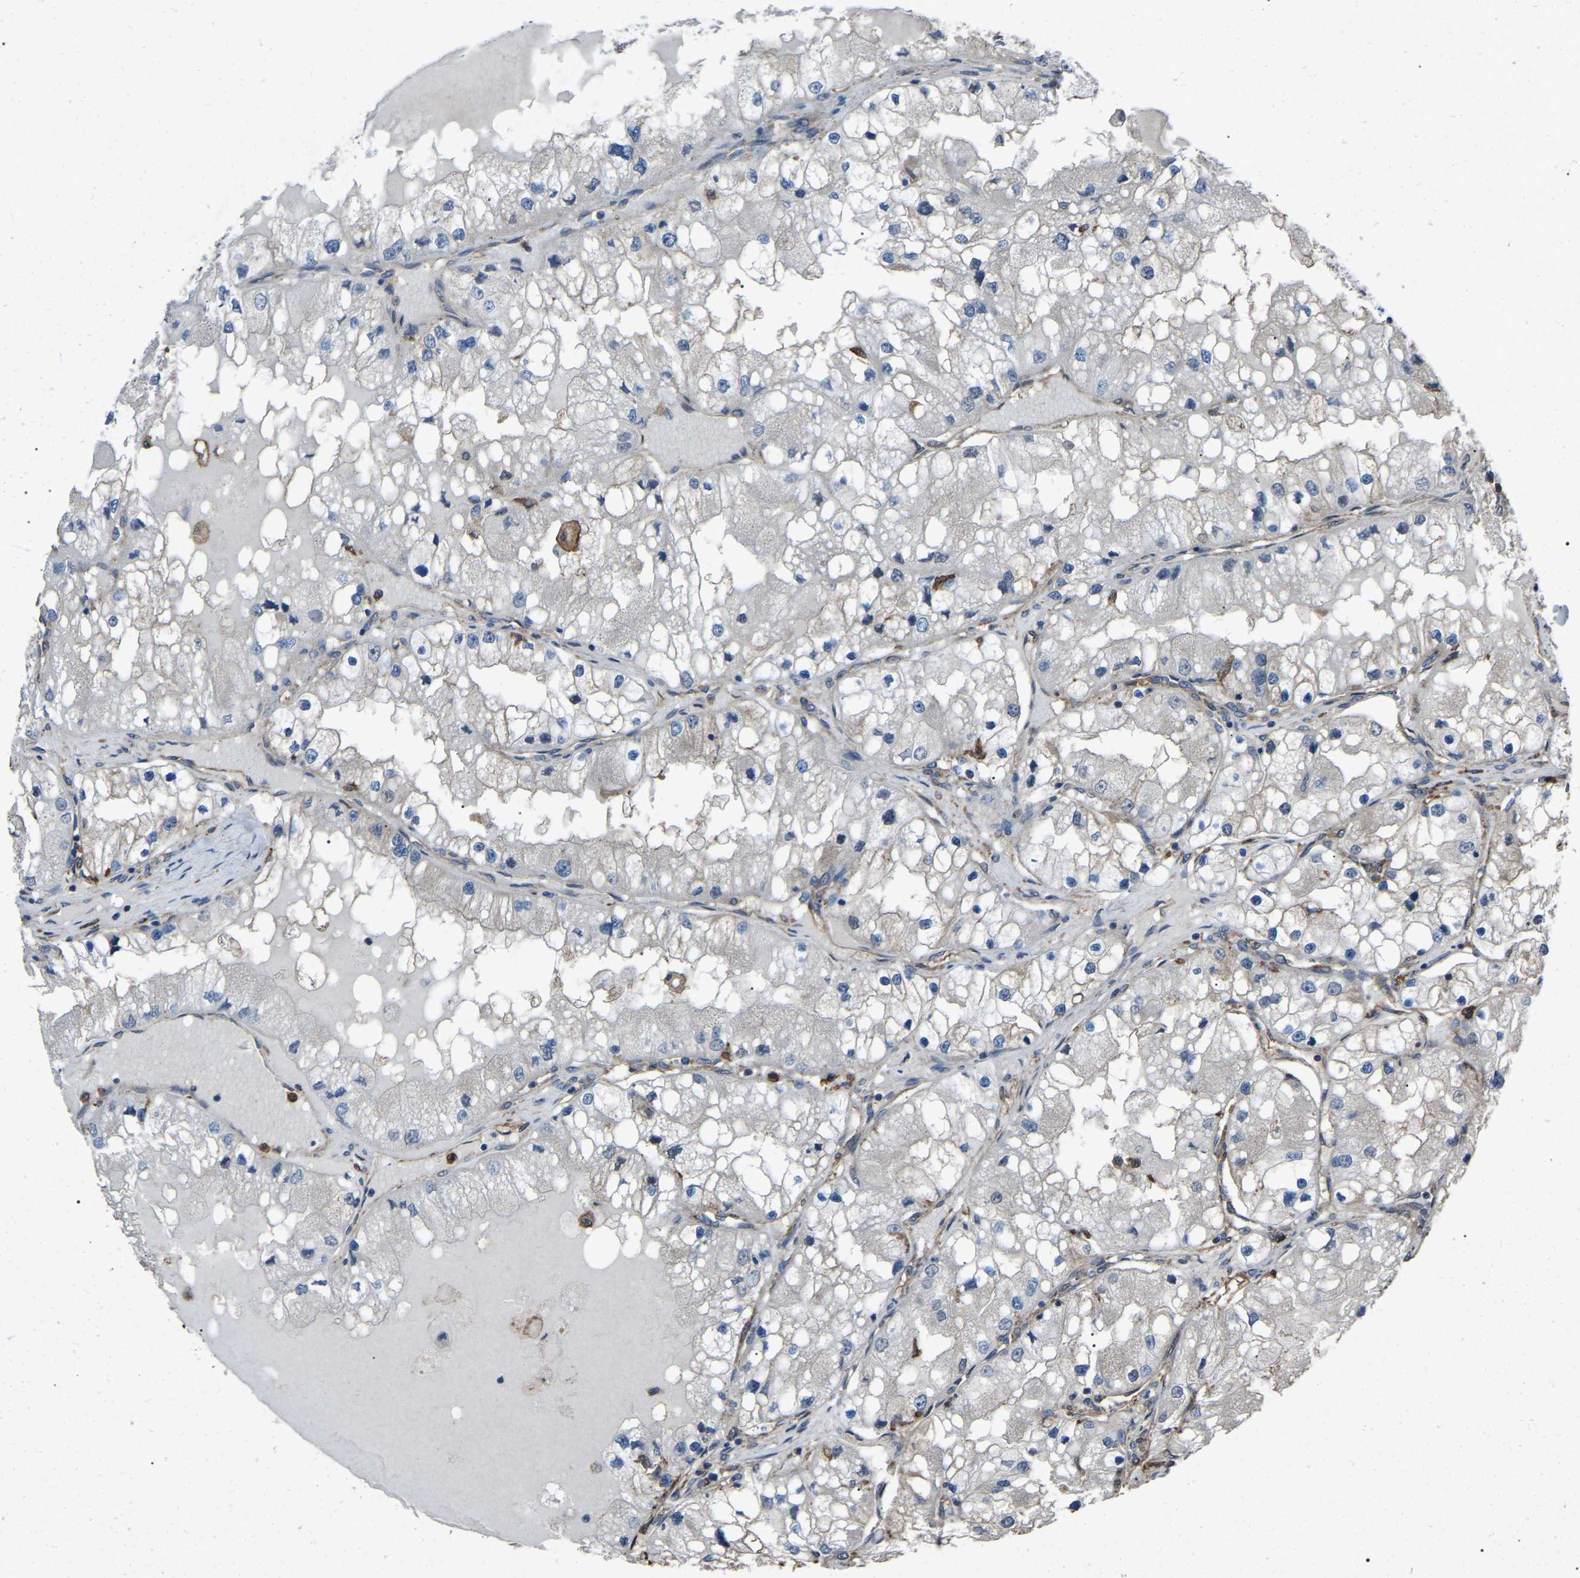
{"staining": {"intensity": "weak", "quantity": "<25%", "location": "cytoplasmic/membranous"}, "tissue": "renal cancer", "cell_type": "Tumor cells", "image_type": "cancer", "snomed": [{"axis": "morphology", "description": "Adenocarcinoma, NOS"}, {"axis": "topography", "description": "Kidney"}], "caption": "This is an IHC image of human adenocarcinoma (renal). There is no positivity in tumor cells.", "gene": "AIMP1", "patient": {"sex": "male", "age": 68}}